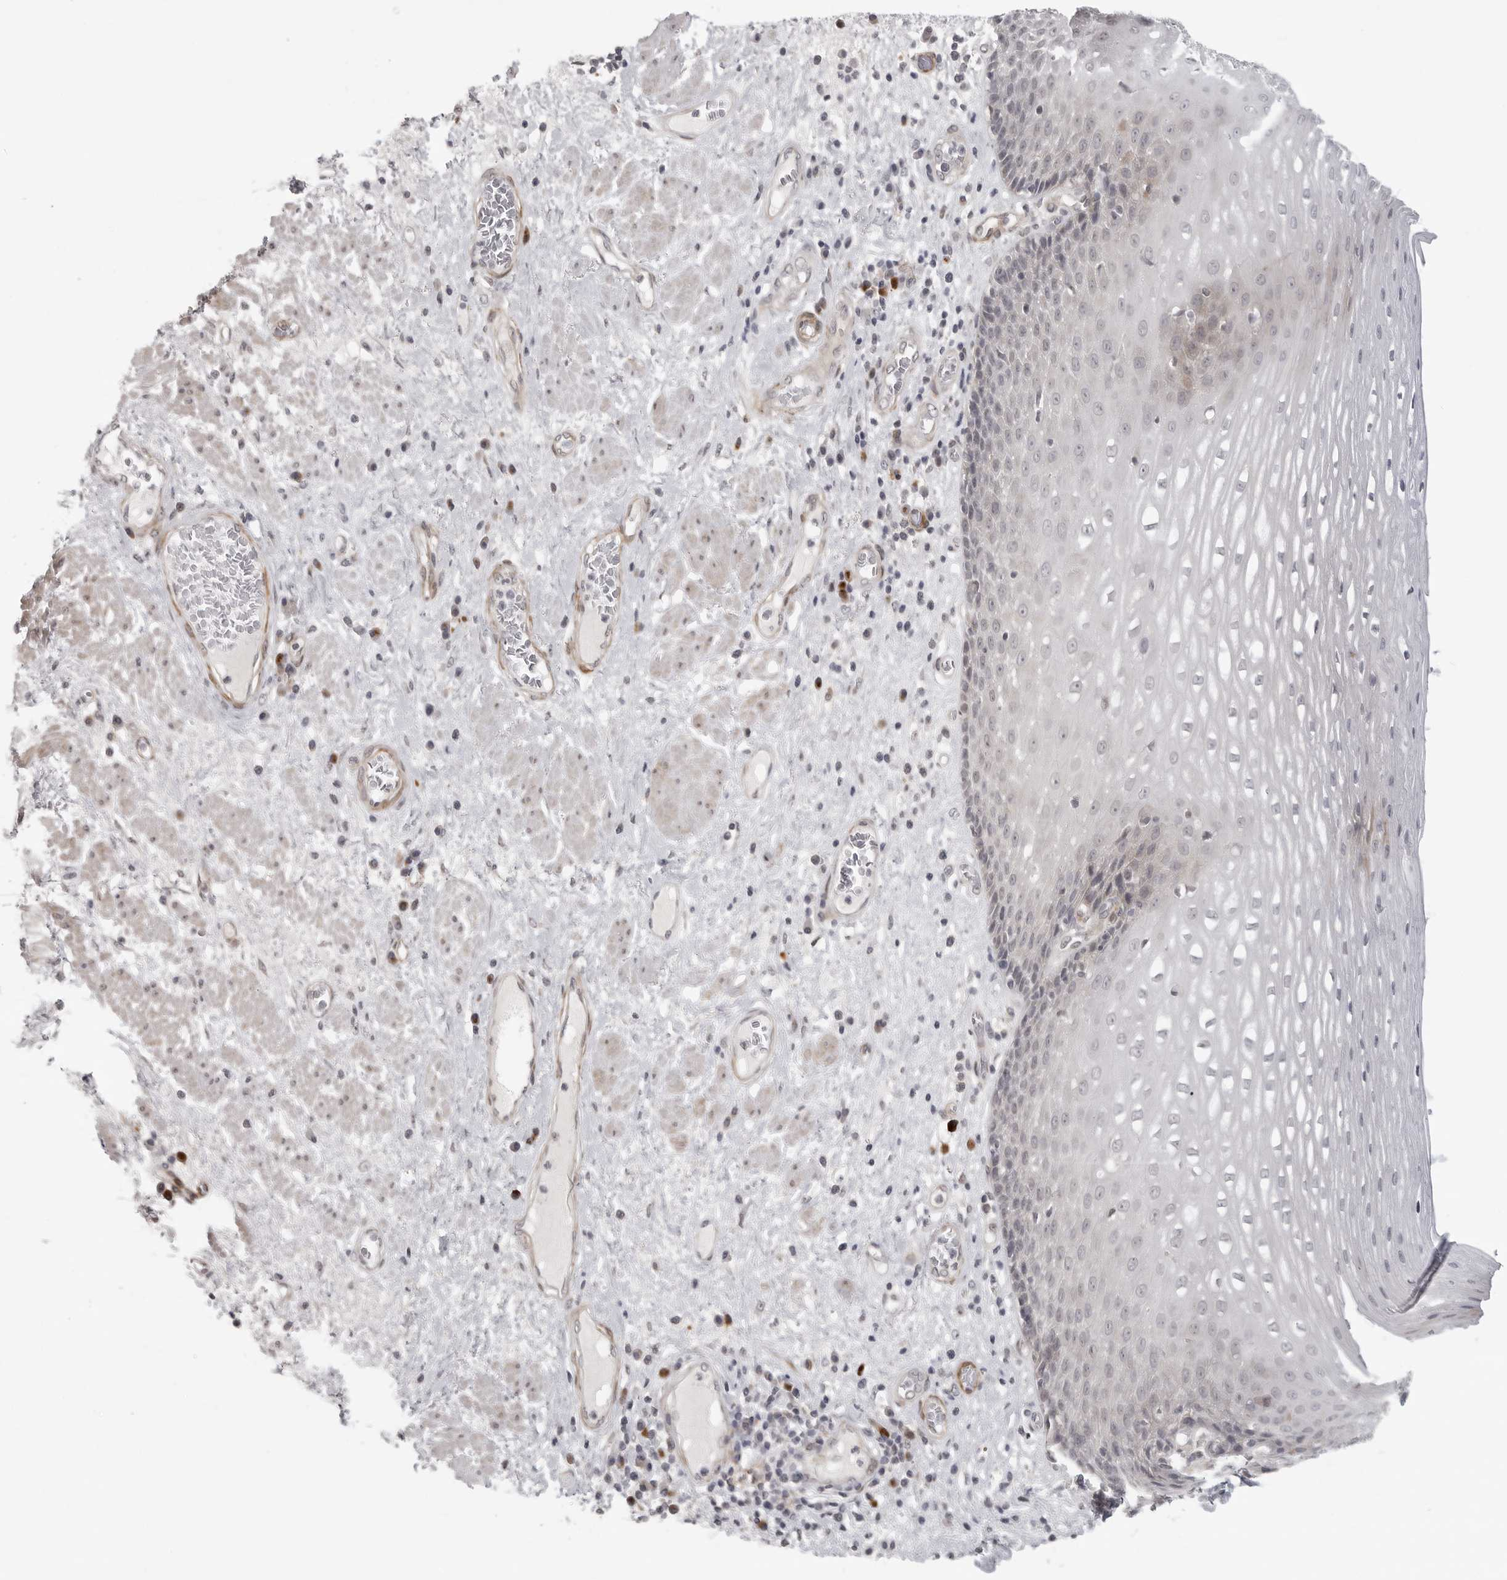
{"staining": {"intensity": "negative", "quantity": "none", "location": "none"}, "tissue": "esophagus", "cell_type": "Squamous epithelial cells", "image_type": "normal", "snomed": [{"axis": "morphology", "description": "Normal tissue, NOS"}, {"axis": "morphology", "description": "Adenocarcinoma, NOS"}, {"axis": "topography", "description": "Esophagus"}], "caption": "This is an immunohistochemistry (IHC) histopathology image of normal esophagus. There is no staining in squamous epithelial cells.", "gene": "TUT4", "patient": {"sex": "male", "age": 62}}